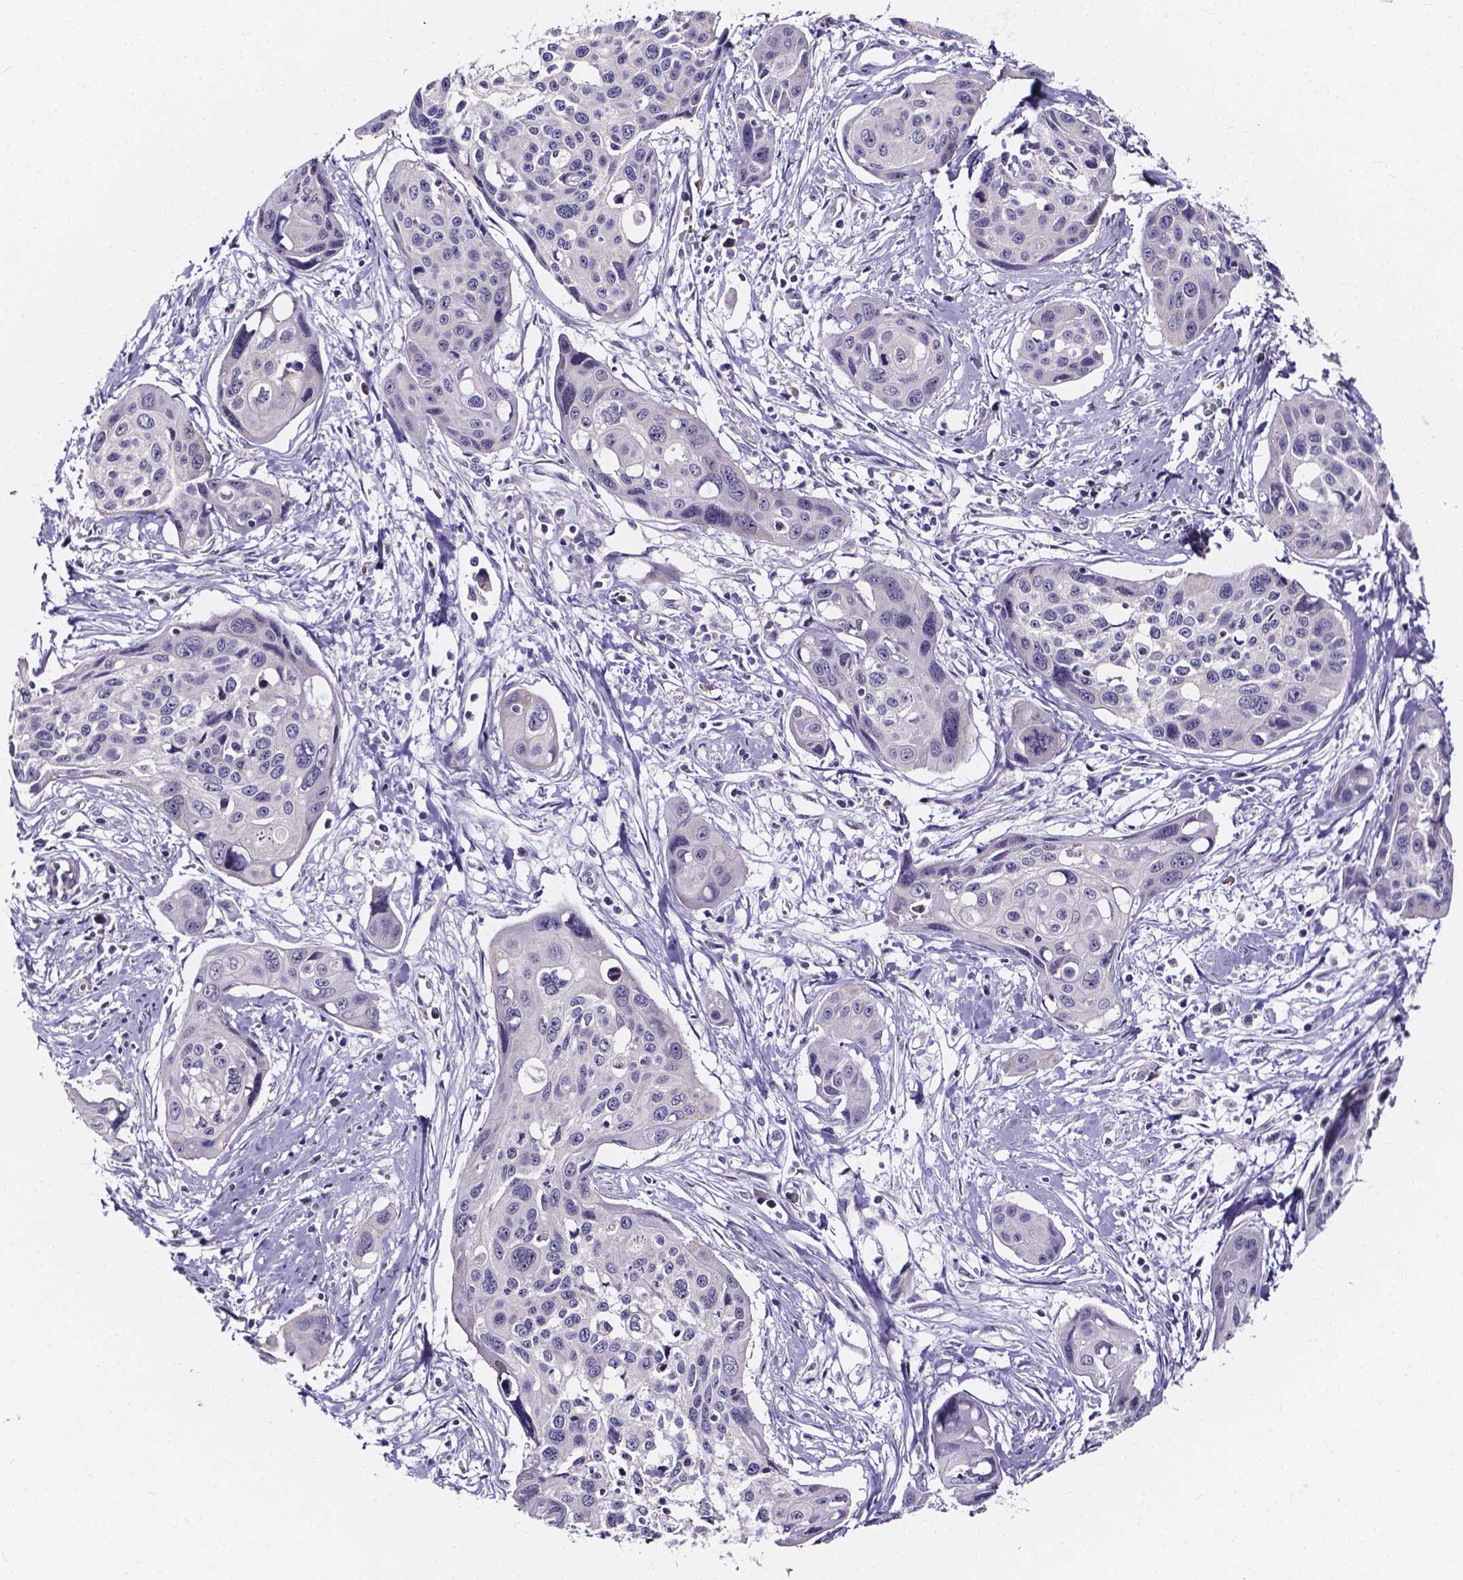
{"staining": {"intensity": "negative", "quantity": "none", "location": "none"}, "tissue": "cervical cancer", "cell_type": "Tumor cells", "image_type": "cancer", "snomed": [{"axis": "morphology", "description": "Squamous cell carcinoma, NOS"}, {"axis": "topography", "description": "Cervix"}], "caption": "Cervical cancer (squamous cell carcinoma) stained for a protein using IHC shows no expression tumor cells.", "gene": "SPOCD1", "patient": {"sex": "female", "age": 31}}